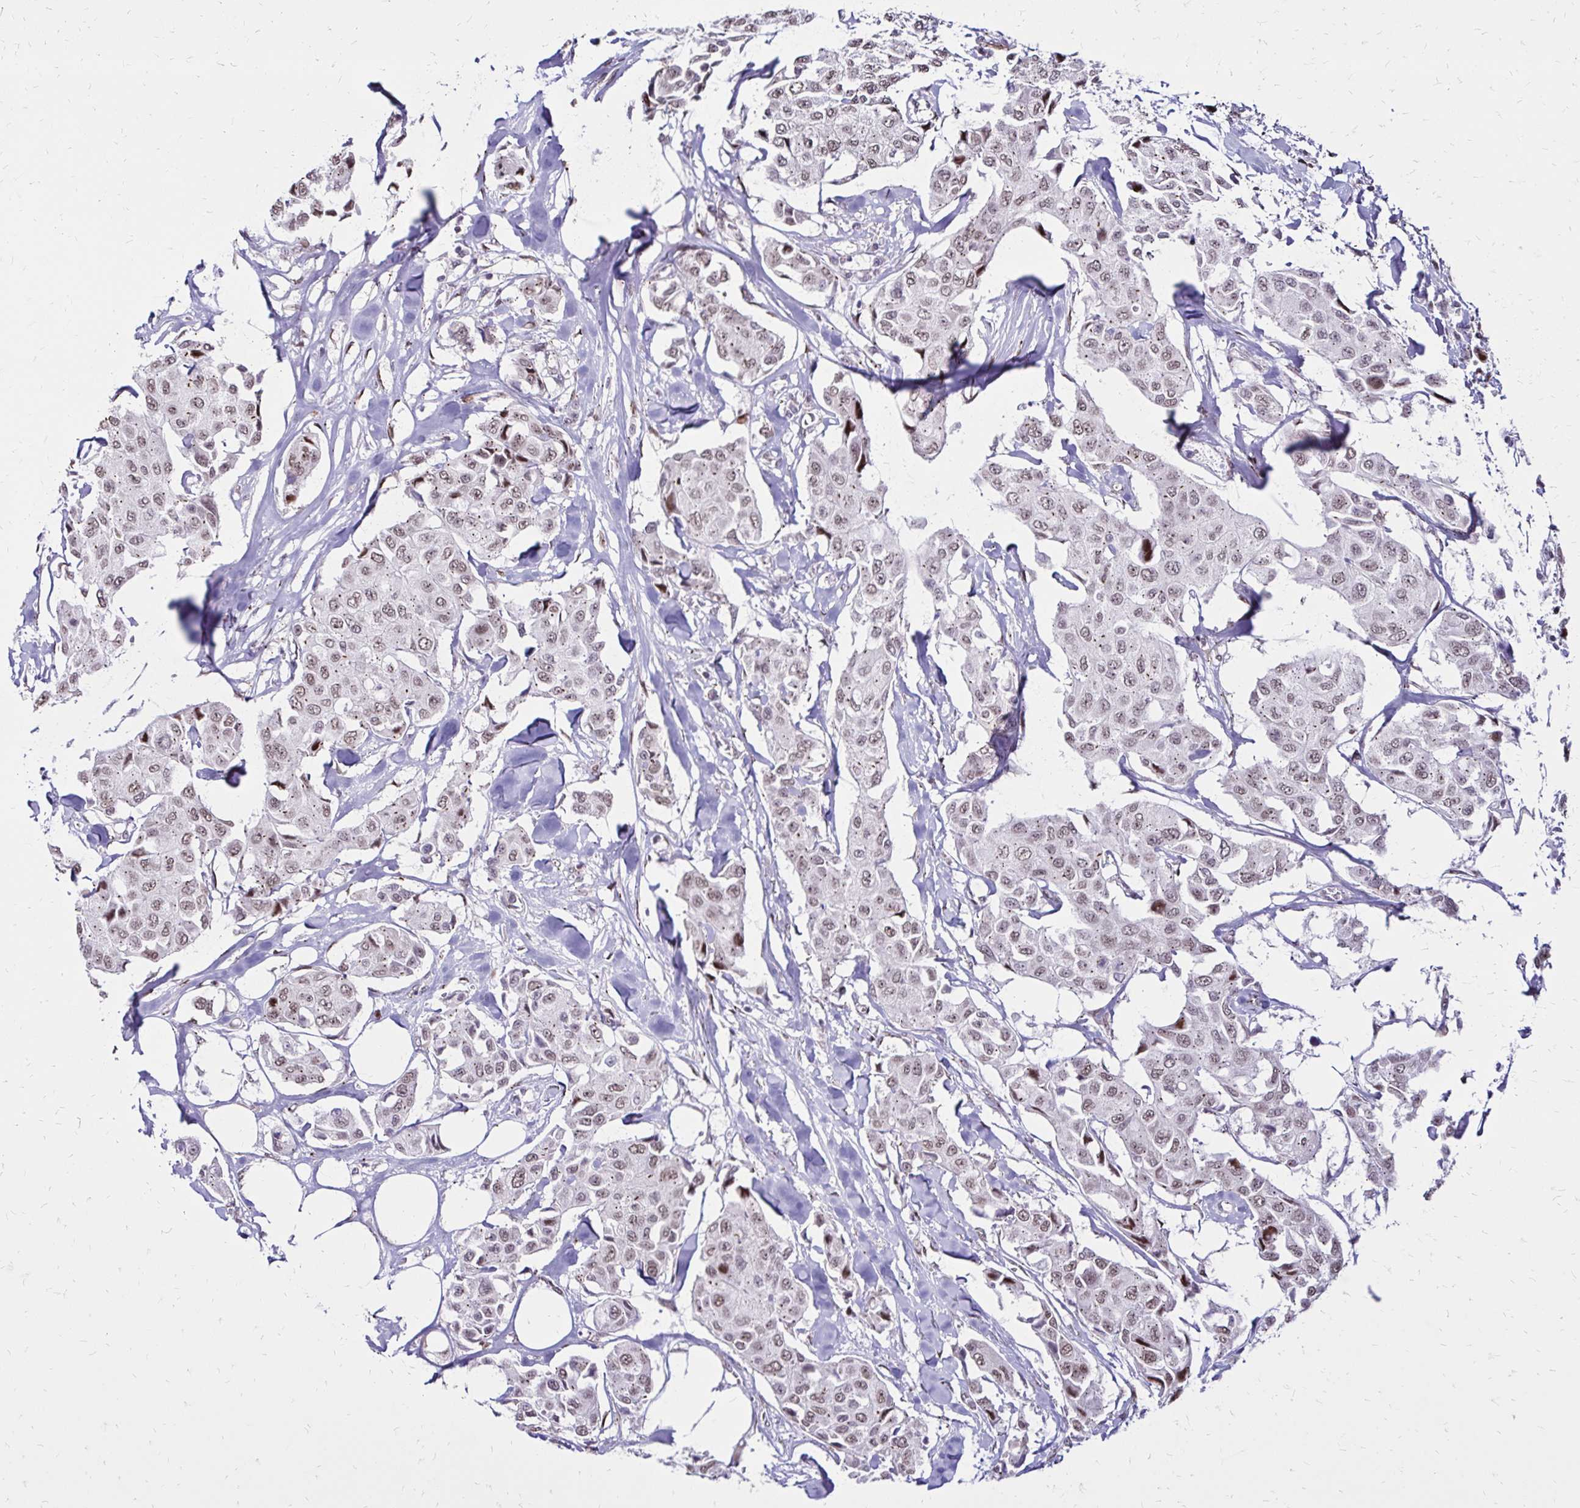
{"staining": {"intensity": "weak", "quantity": ">75%", "location": "cytoplasmic/membranous,nuclear"}, "tissue": "breast cancer", "cell_type": "Tumor cells", "image_type": "cancer", "snomed": [{"axis": "morphology", "description": "Duct carcinoma"}, {"axis": "topography", "description": "Breast"}, {"axis": "topography", "description": "Lymph node"}], "caption": "Immunohistochemistry image of neoplastic tissue: breast cancer stained using IHC exhibits low levels of weak protein expression localized specifically in the cytoplasmic/membranous and nuclear of tumor cells, appearing as a cytoplasmic/membranous and nuclear brown color.", "gene": "TOB1", "patient": {"sex": "female", "age": 80}}